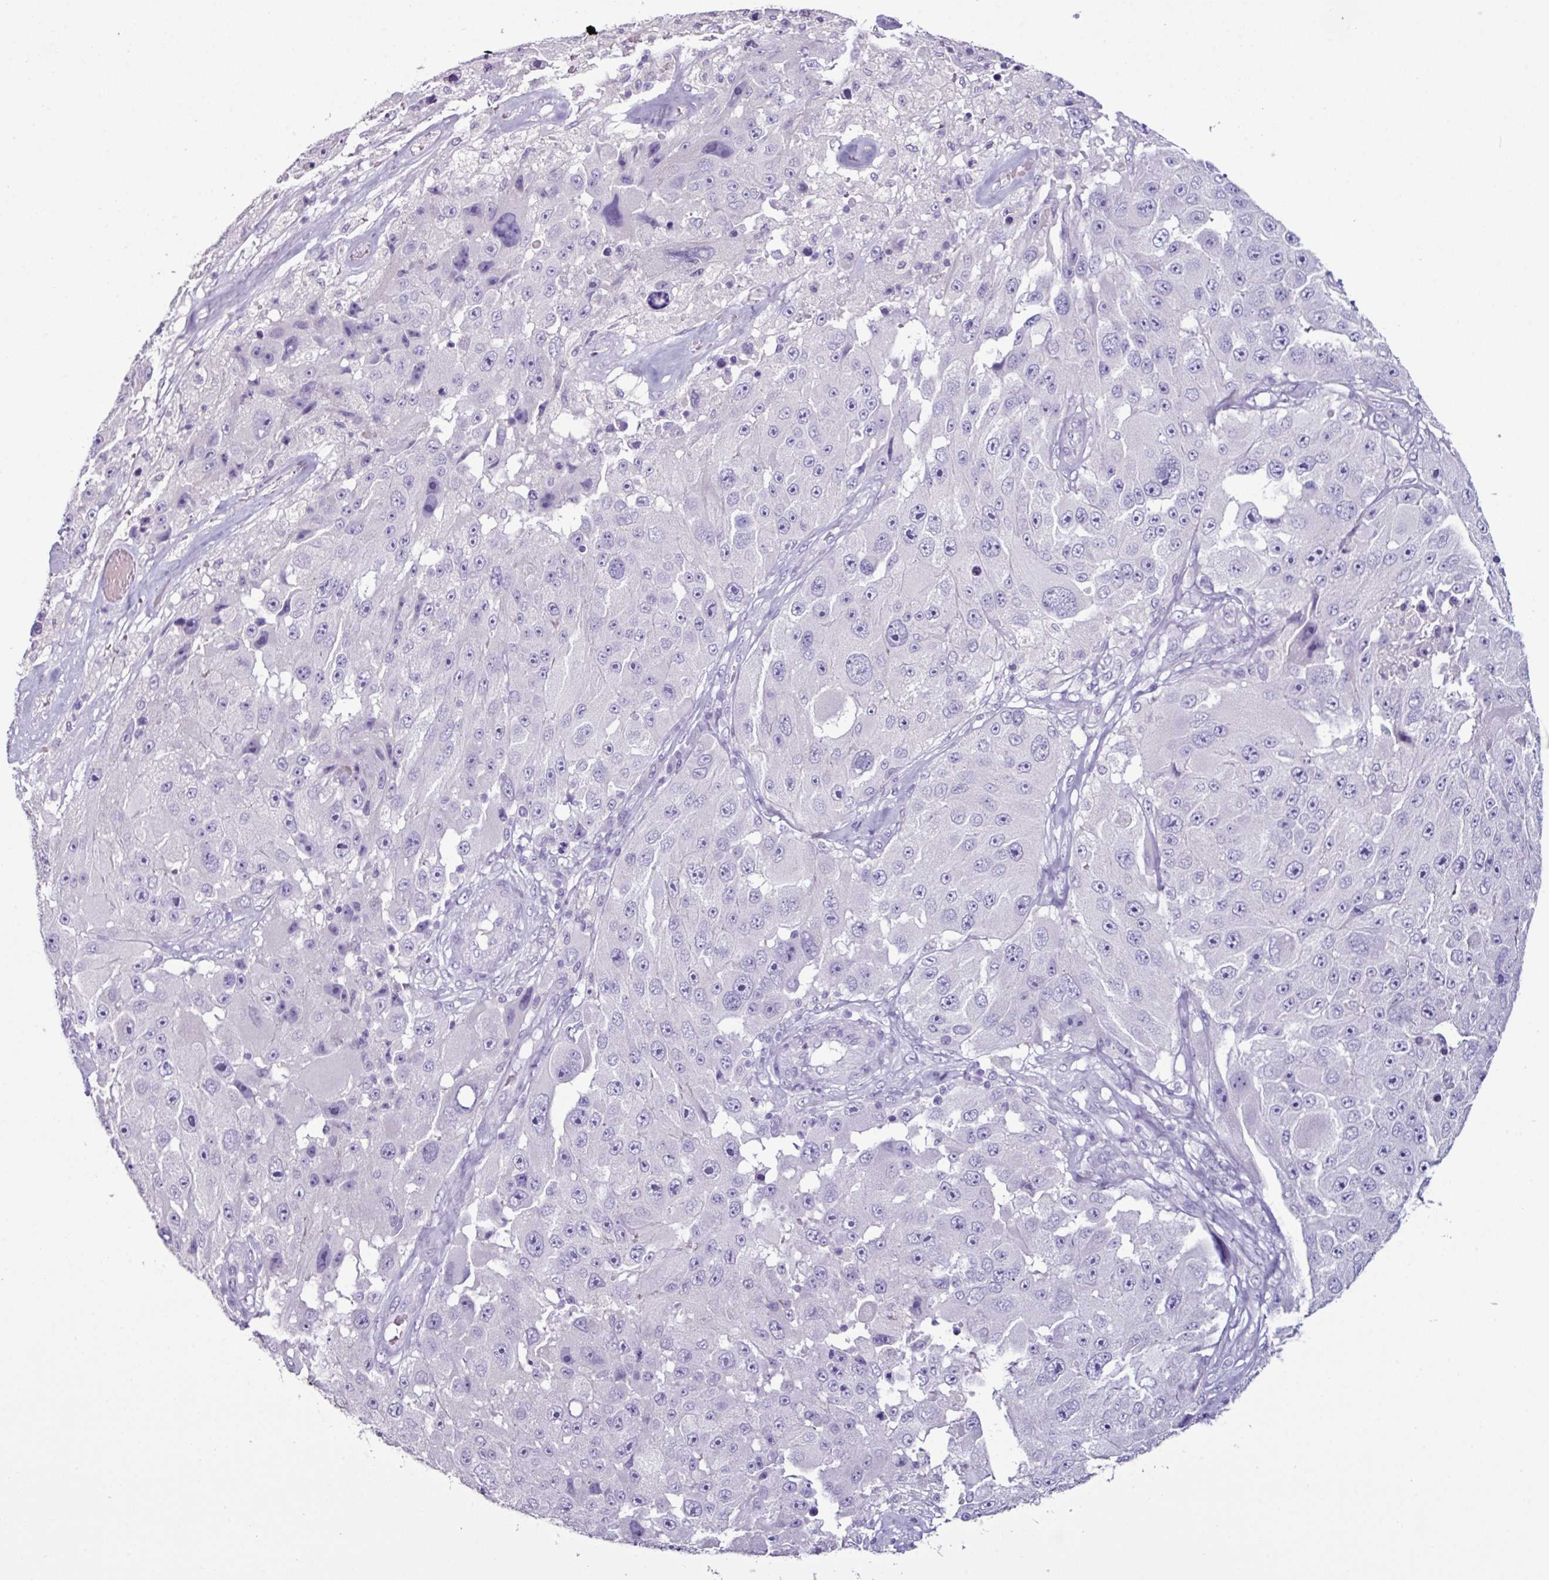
{"staining": {"intensity": "negative", "quantity": "none", "location": "none"}, "tissue": "melanoma", "cell_type": "Tumor cells", "image_type": "cancer", "snomed": [{"axis": "morphology", "description": "Malignant melanoma, Metastatic site"}, {"axis": "topography", "description": "Lymph node"}], "caption": "IHC image of neoplastic tissue: human melanoma stained with DAB (3,3'-diaminobenzidine) demonstrates no significant protein staining in tumor cells. Nuclei are stained in blue.", "gene": "GLP2R", "patient": {"sex": "male", "age": 62}}